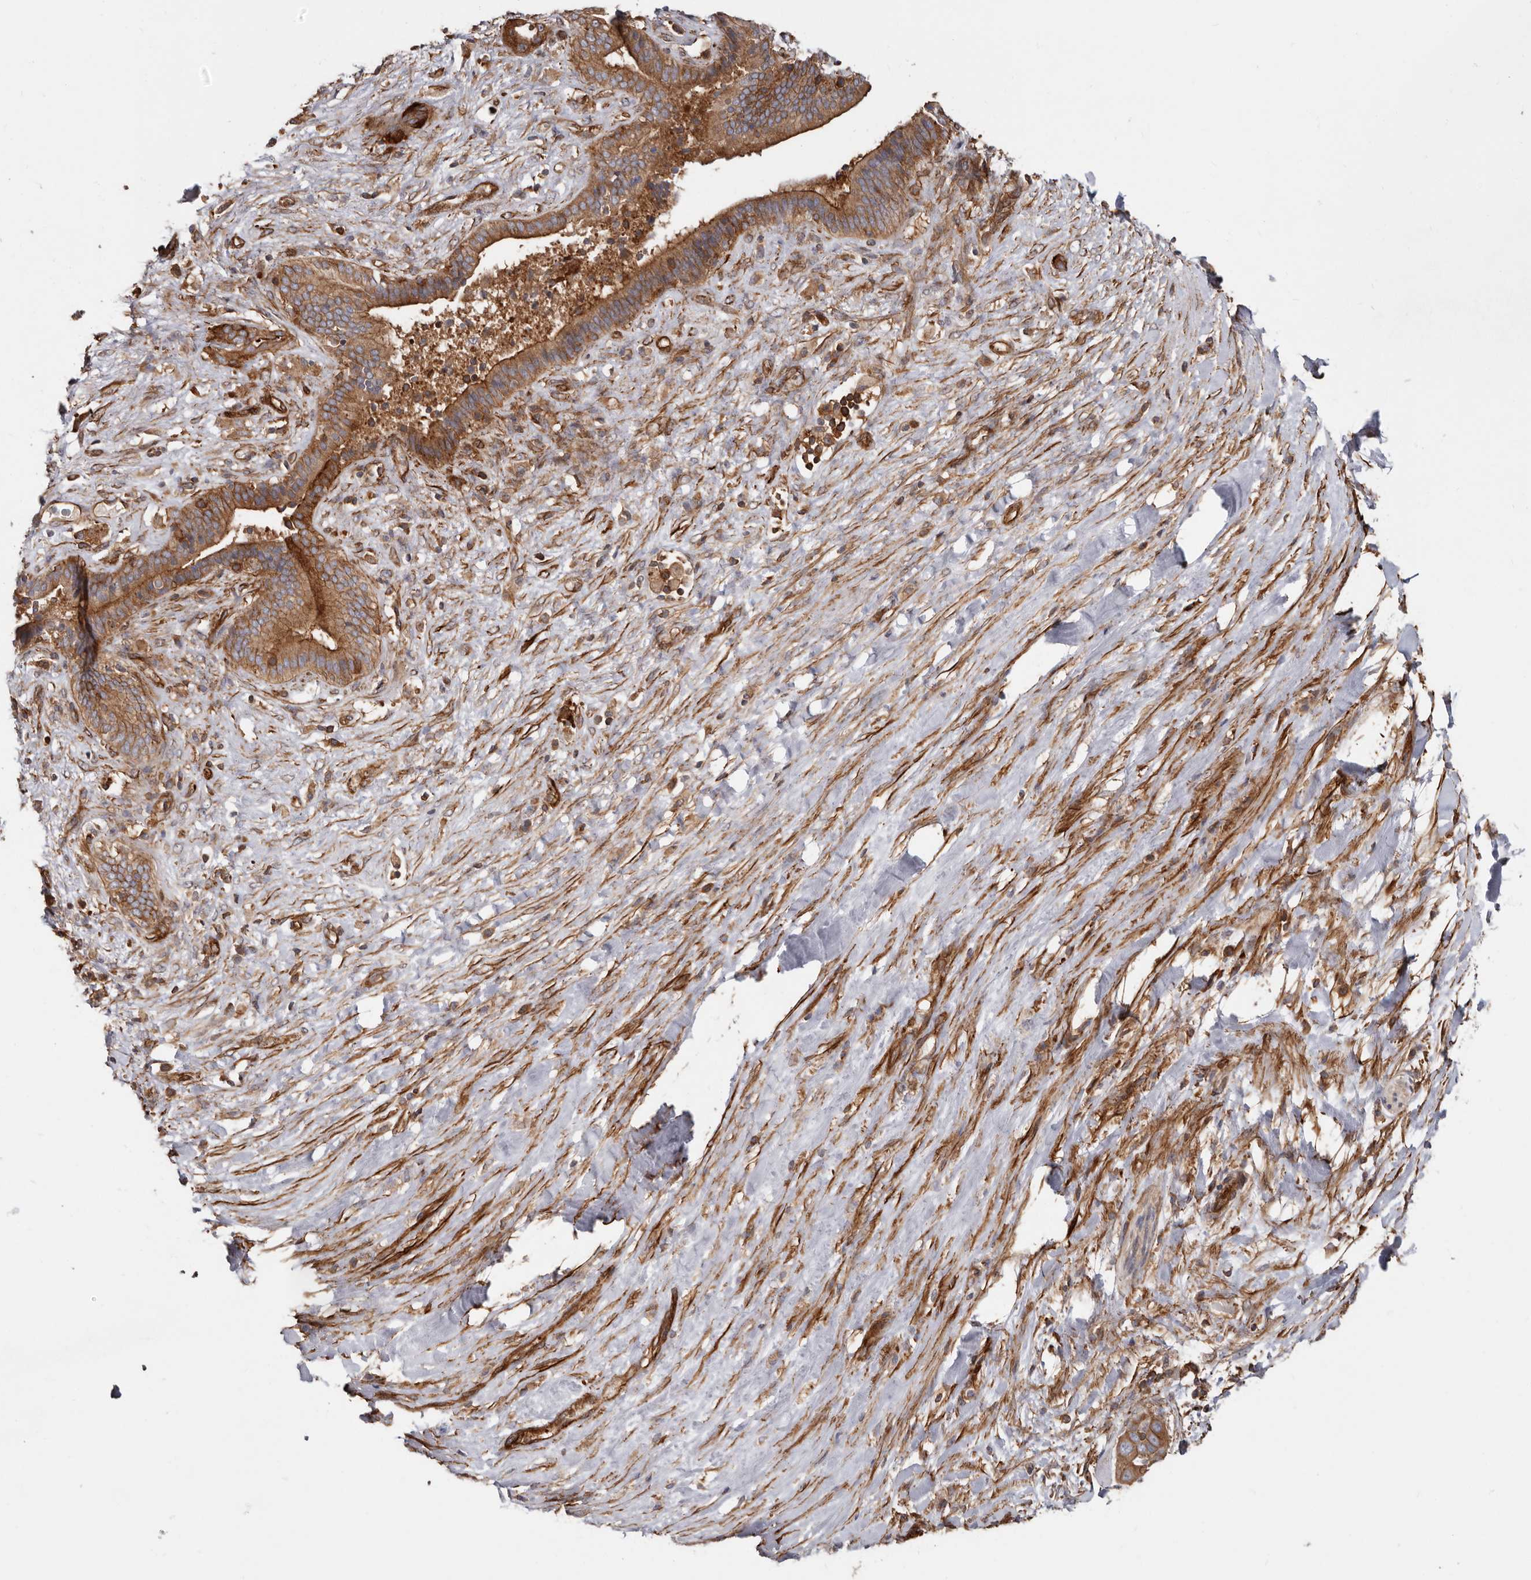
{"staining": {"intensity": "moderate", "quantity": ">75%", "location": "cytoplasmic/membranous"}, "tissue": "liver cancer", "cell_type": "Tumor cells", "image_type": "cancer", "snomed": [{"axis": "morphology", "description": "Cholangiocarcinoma"}, {"axis": "topography", "description": "Liver"}], "caption": "Tumor cells exhibit medium levels of moderate cytoplasmic/membranous positivity in about >75% of cells in human liver cholangiocarcinoma.", "gene": "TMC7", "patient": {"sex": "female", "age": 52}}